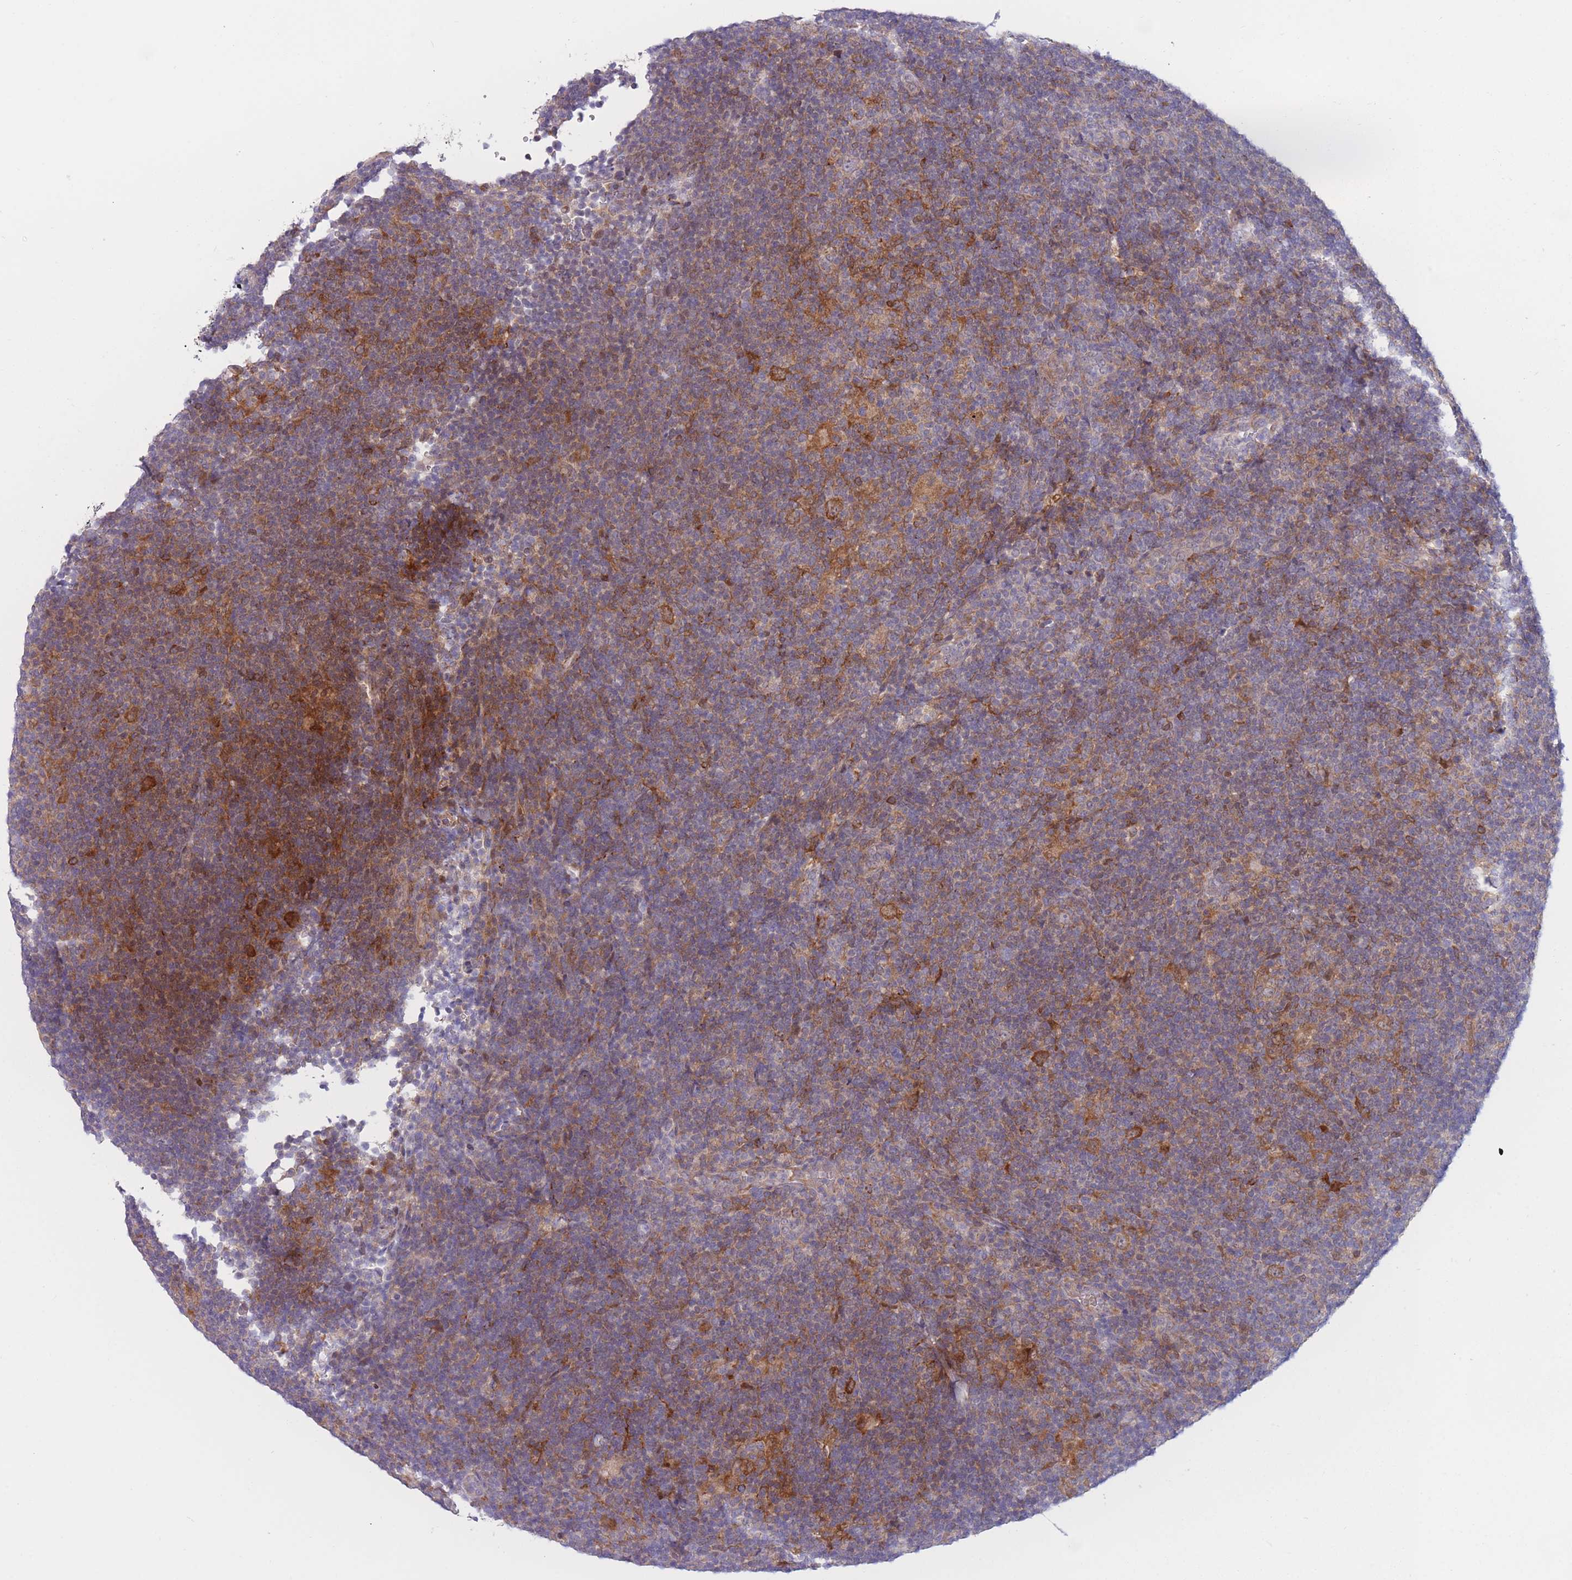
{"staining": {"intensity": "weak", "quantity": "<25%", "location": "cytoplasmic/membranous"}, "tissue": "lymphoma", "cell_type": "Tumor cells", "image_type": "cancer", "snomed": [{"axis": "morphology", "description": "Hodgkin's disease, NOS"}, {"axis": "topography", "description": "Lymph node"}], "caption": "Micrograph shows no protein positivity in tumor cells of Hodgkin's disease tissue. The staining was performed using DAB (3,3'-diaminobenzidine) to visualize the protein expression in brown, while the nuclei were stained in blue with hematoxylin (Magnification: 20x).", "gene": "PDE4A", "patient": {"sex": "female", "age": 57}}